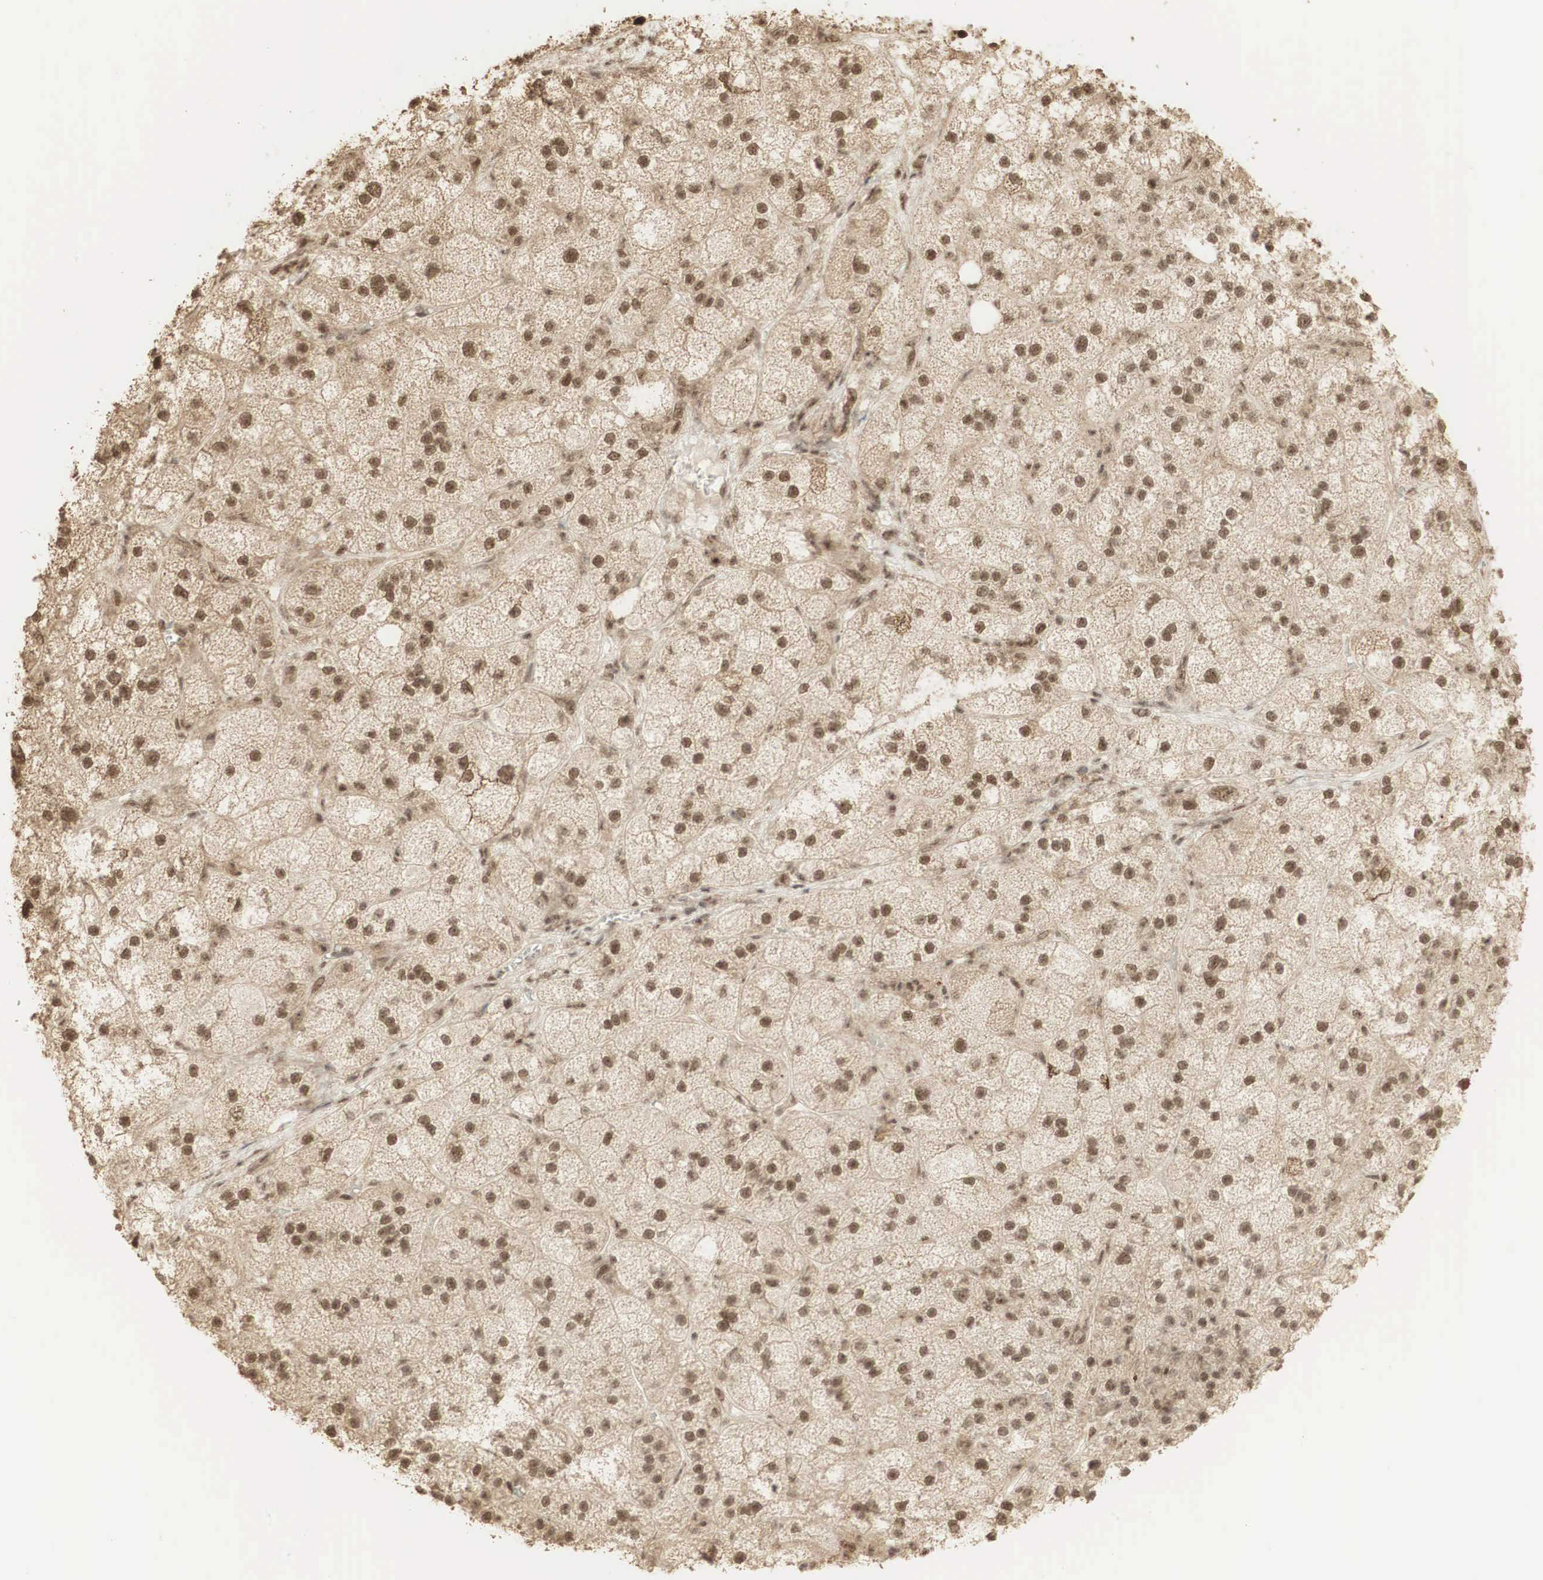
{"staining": {"intensity": "moderate", "quantity": "25%-75%", "location": "cytoplasmic/membranous,nuclear"}, "tissue": "adrenal gland", "cell_type": "Glandular cells", "image_type": "normal", "snomed": [{"axis": "morphology", "description": "Normal tissue, NOS"}, {"axis": "topography", "description": "Adrenal gland"}], "caption": "IHC of benign adrenal gland shows medium levels of moderate cytoplasmic/membranous,nuclear staining in approximately 25%-75% of glandular cells.", "gene": "RNF113A", "patient": {"sex": "female", "age": 60}}